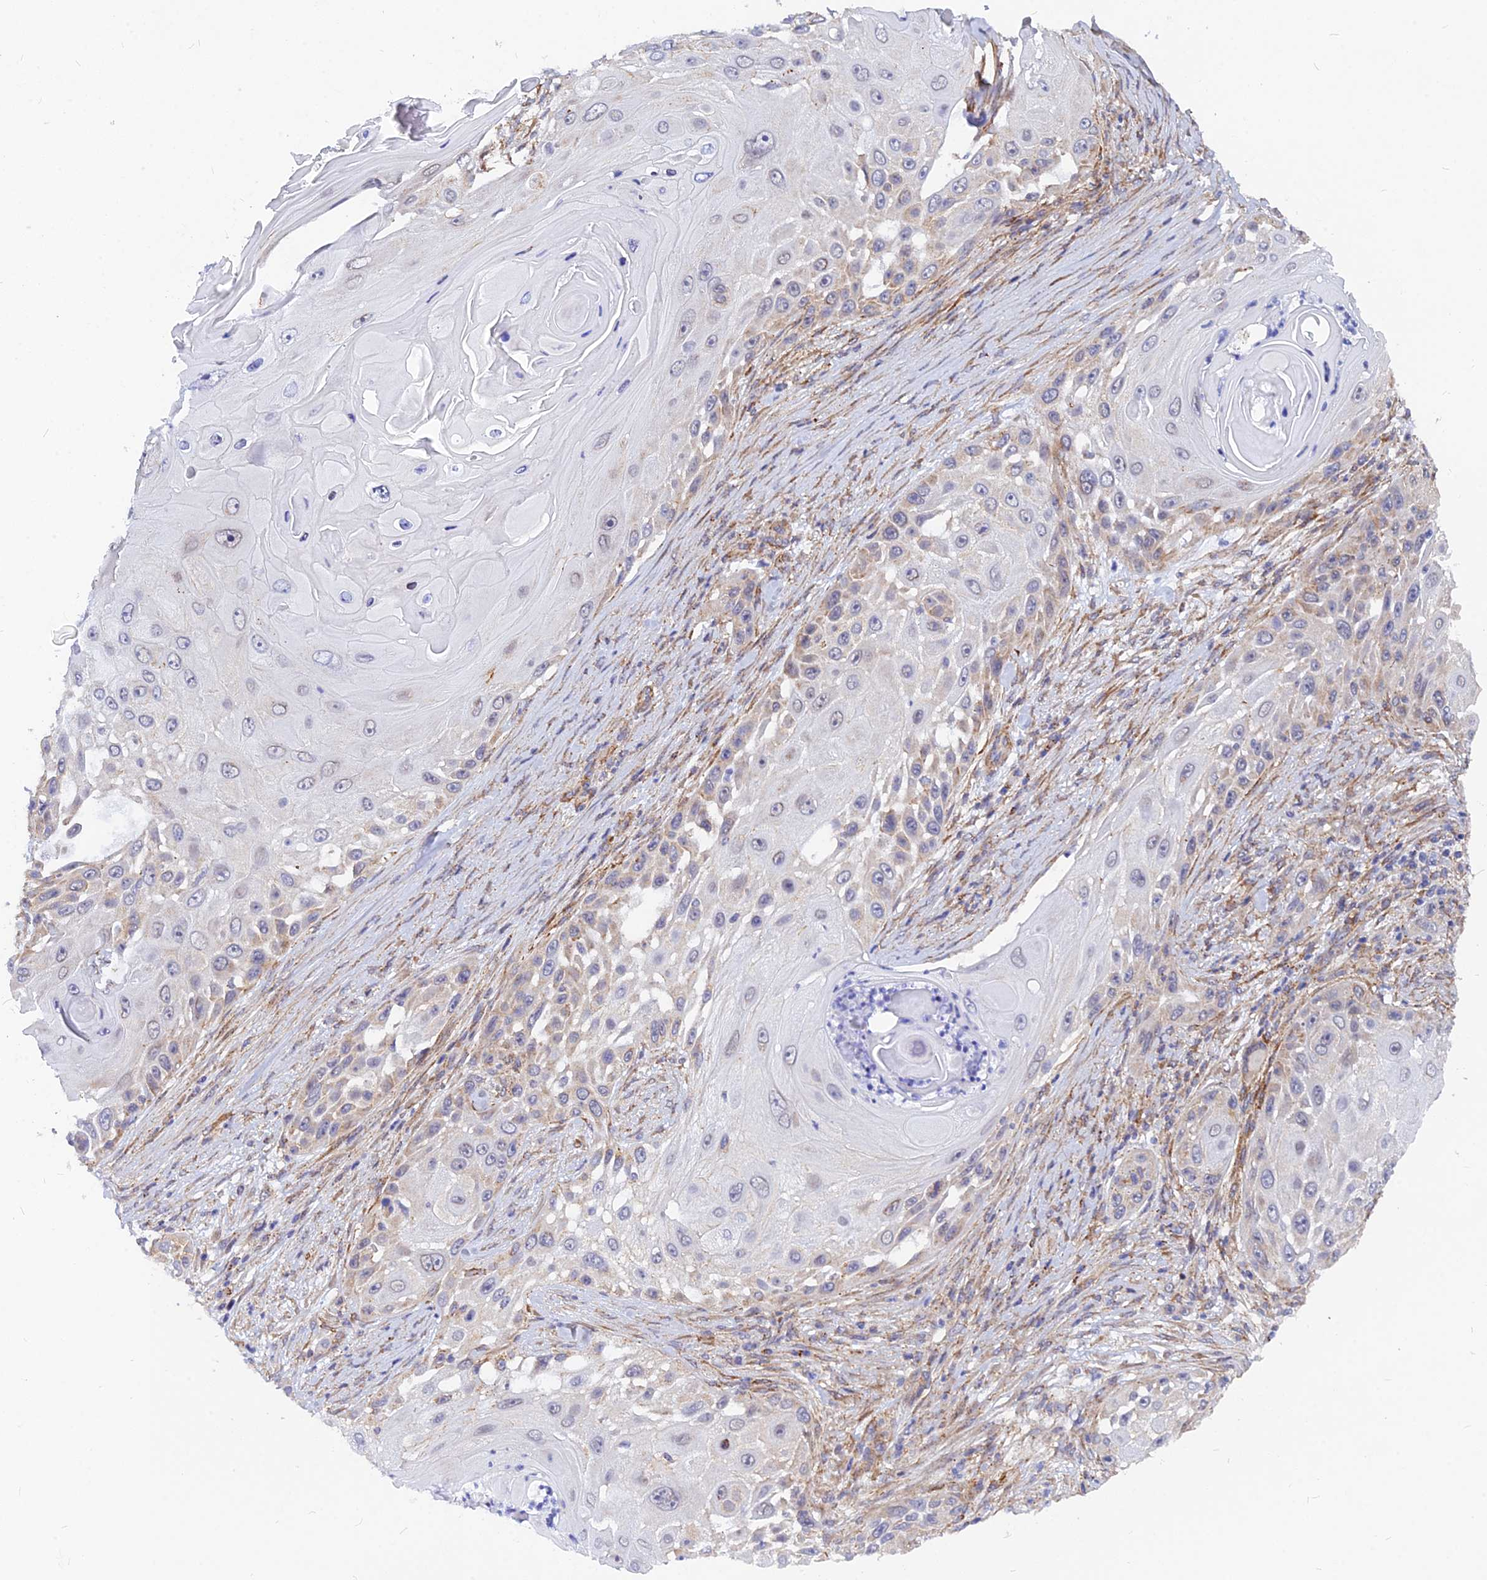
{"staining": {"intensity": "weak", "quantity": "<25%", "location": "cytoplasmic/membranous,nuclear"}, "tissue": "skin cancer", "cell_type": "Tumor cells", "image_type": "cancer", "snomed": [{"axis": "morphology", "description": "Squamous cell carcinoma, NOS"}, {"axis": "topography", "description": "Skin"}], "caption": "Immunohistochemical staining of human skin squamous cell carcinoma reveals no significant positivity in tumor cells.", "gene": "VSTM2L", "patient": {"sex": "female", "age": 44}}